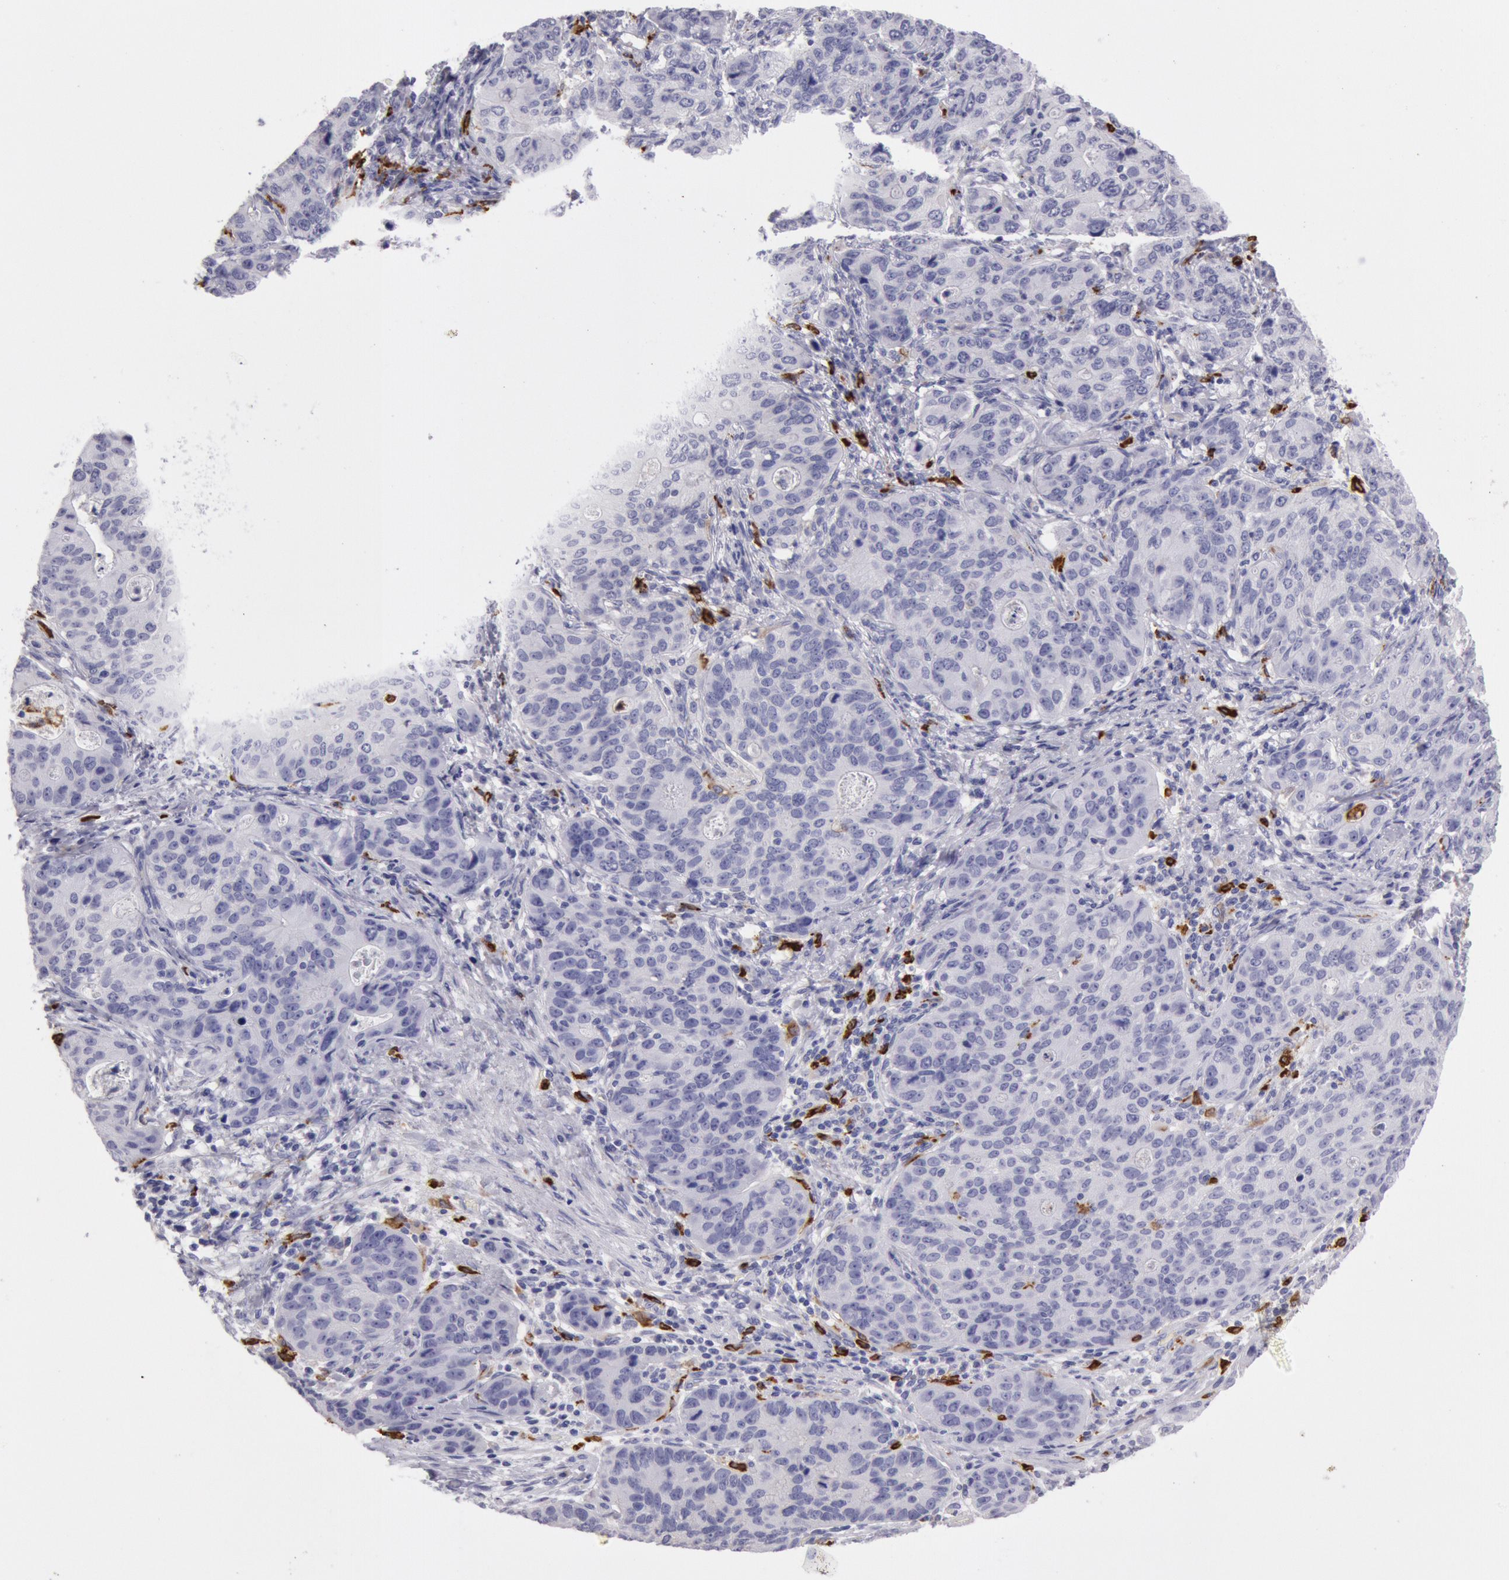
{"staining": {"intensity": "negative", "quantity": "none", "location": "none"}, "tissue": "stomach cancer", "cell_type": "Tumor cells", "image_type": "cancer", "snomed": [{"axis": "morphology", "description": "Adenocarcinoma, NOS"}, {"axis": "topography", "description": "Esophagus"}, {"axis": "topography", "description": "Stomach"}], "caption": "Tumor cells show no significant protein expression in stomach adenocarcinoma.", "gene": "FCN1", "patient": {"sex": "male", "age": 74}}